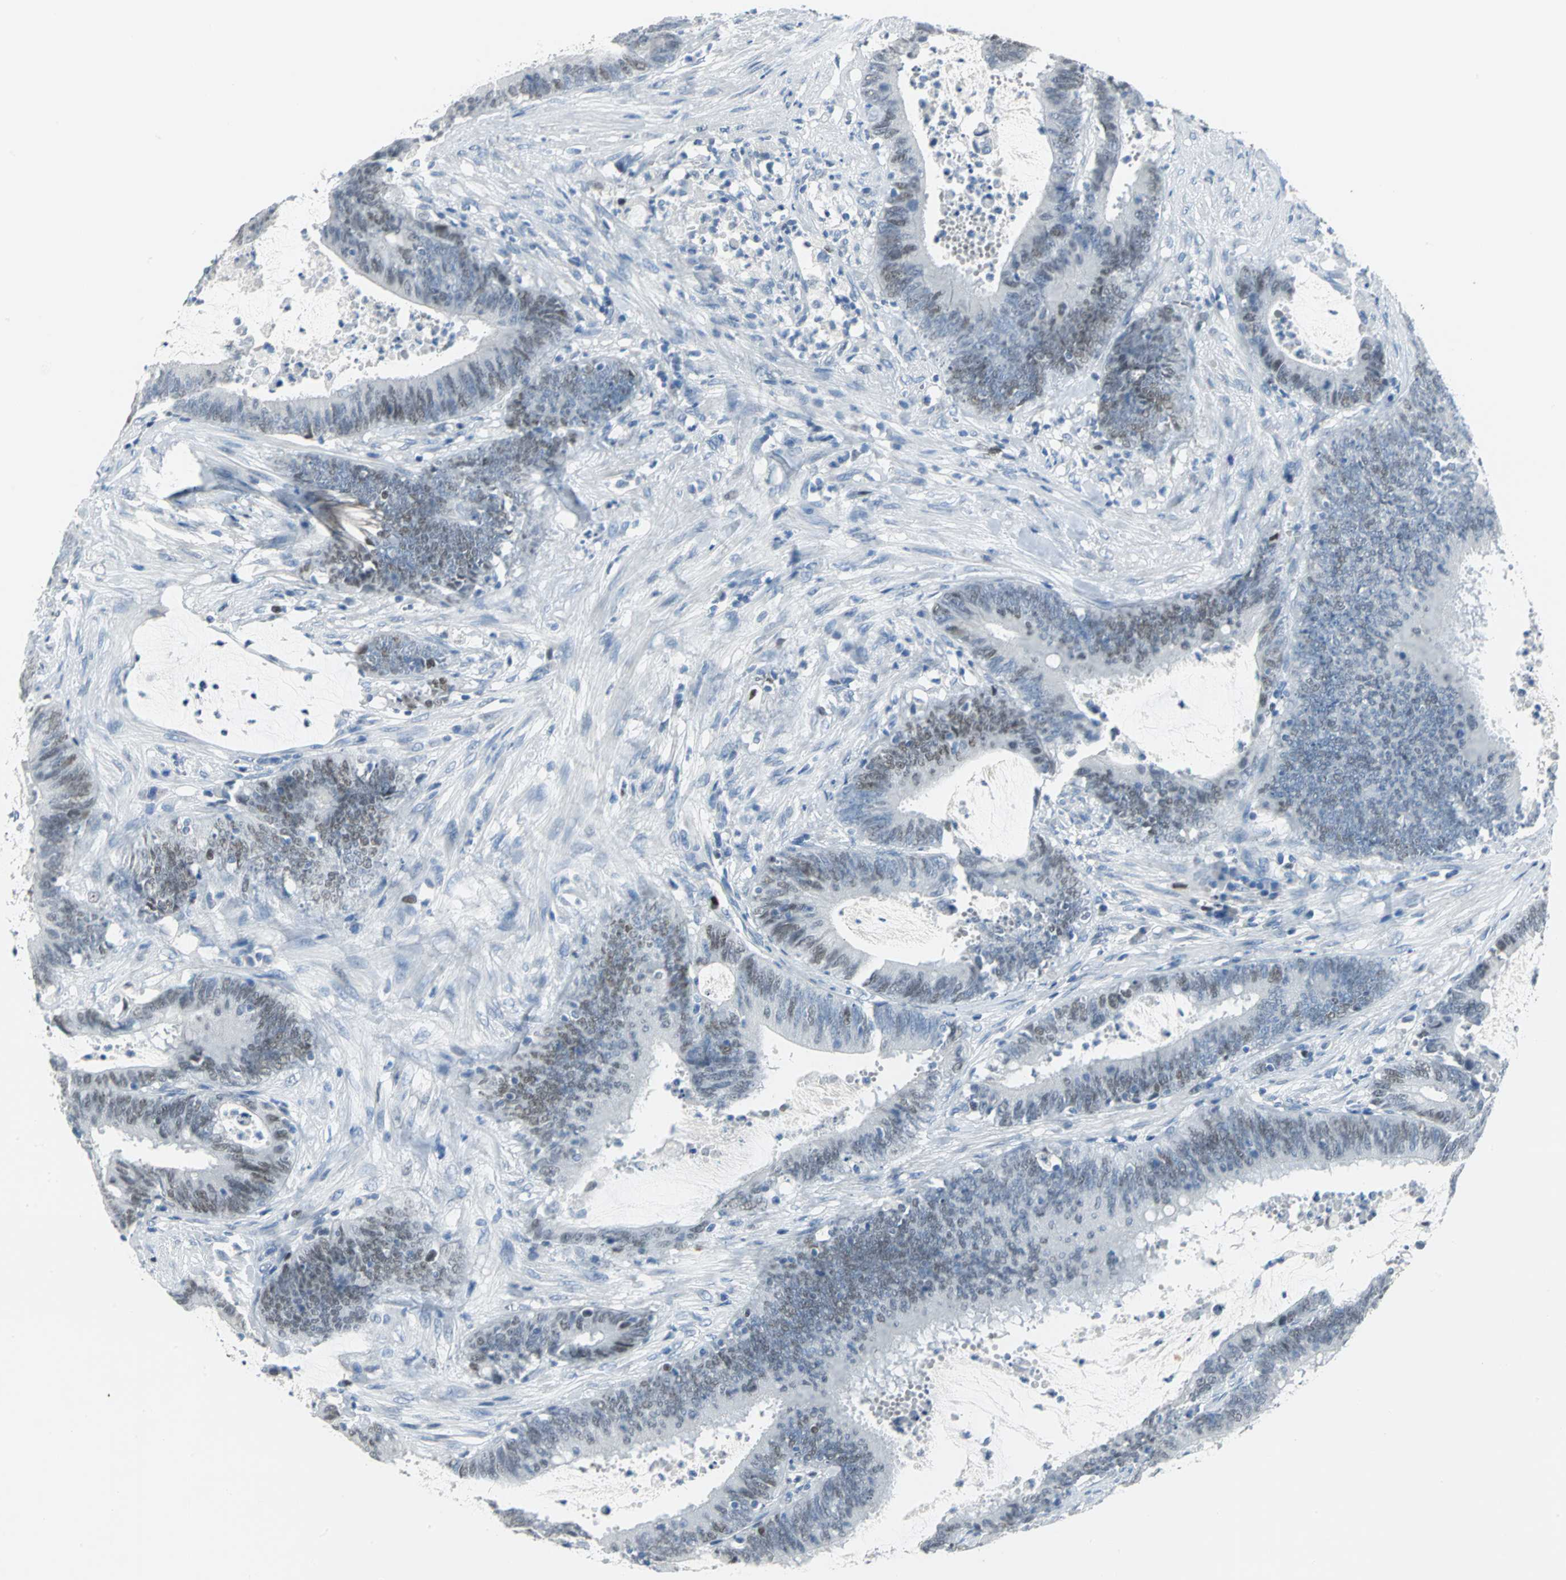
{"staining": {"intensity": "weak", "quantity": "25%-75%", "location": "nuclear"}, "tissue": "colorectal cancer", "cell_type": "Tumor cells", "image_type": "cancer", "snomed": [{"axis": "morphology", "description": "Adenocarcinoma, NOS"}, {"axis": "topography", "description": "Rectum"}], "caption": "Protein expression analysis of adenocarcinoma (colorectal) reveals weak nuclear staining in approximately 25%-75% of tumor cells. The staining was performed using DAB (3,3'-diaminobenzidine), with brown indicating positive protein expression. Nuclei are stained blue with hematoxylin.", "gene": "MCM3", "patient": {"sex": "female", "age": 66}}